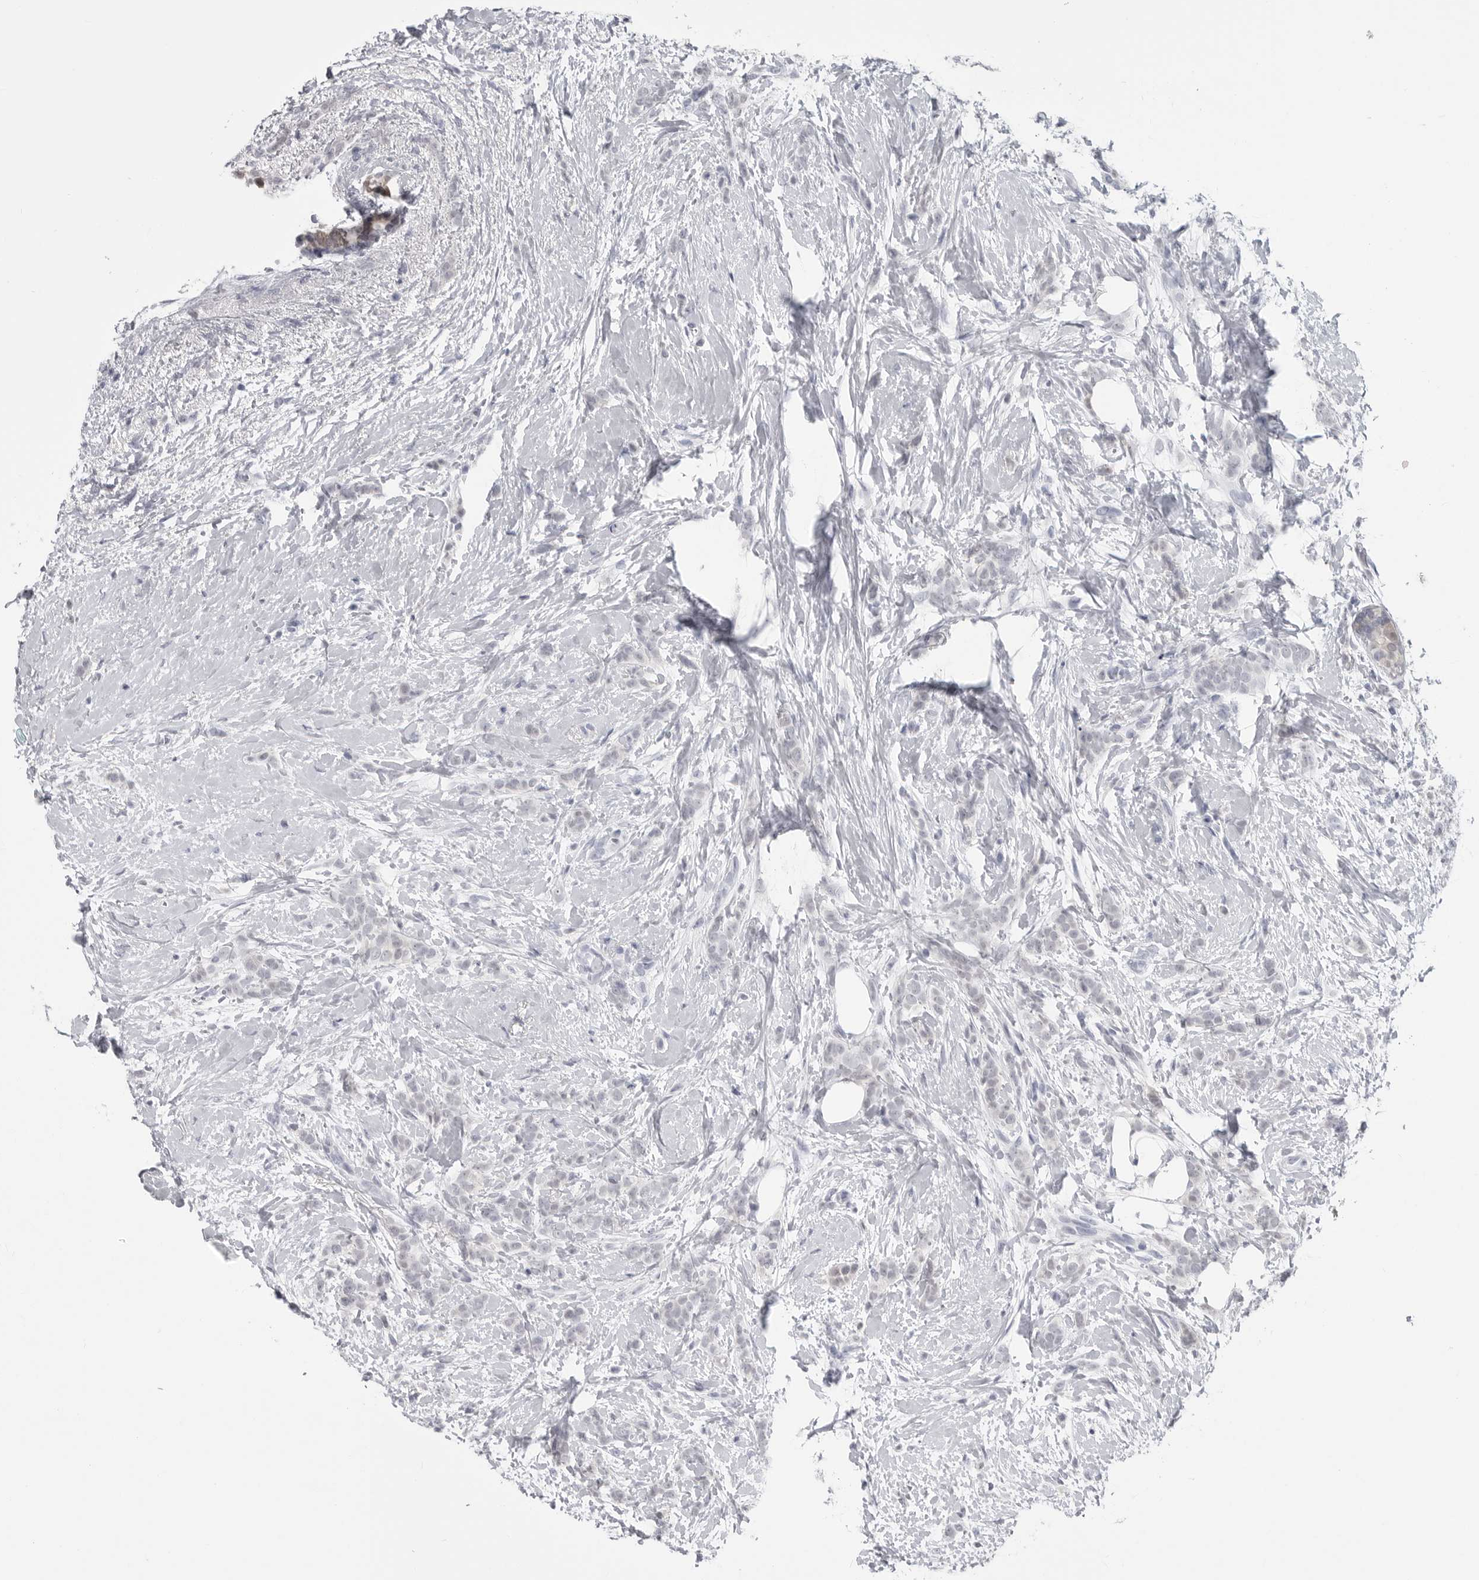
{"staining": {"intensity": "negative", "quantity": "none", "location": "none"}, "tissue": "breast cancer", "cell_type": "Tumor cells", "image_type": "cancer", "snomed": [{"axis": "morphology", "description": "Lobular carcinoma, in situ"}, {"axis": "morphology", "description": "Lobular carcinoma"}, {"axis": "topography", "description": "Breast"}], "caption": "Immunohistochemistry micrograph of lobular carcinoma in situ (breast) stained for a protein (brown), which shows no expression in tumor cells.", "gene": "PNPO", "patient": {"sex": "female", "age": 41}}